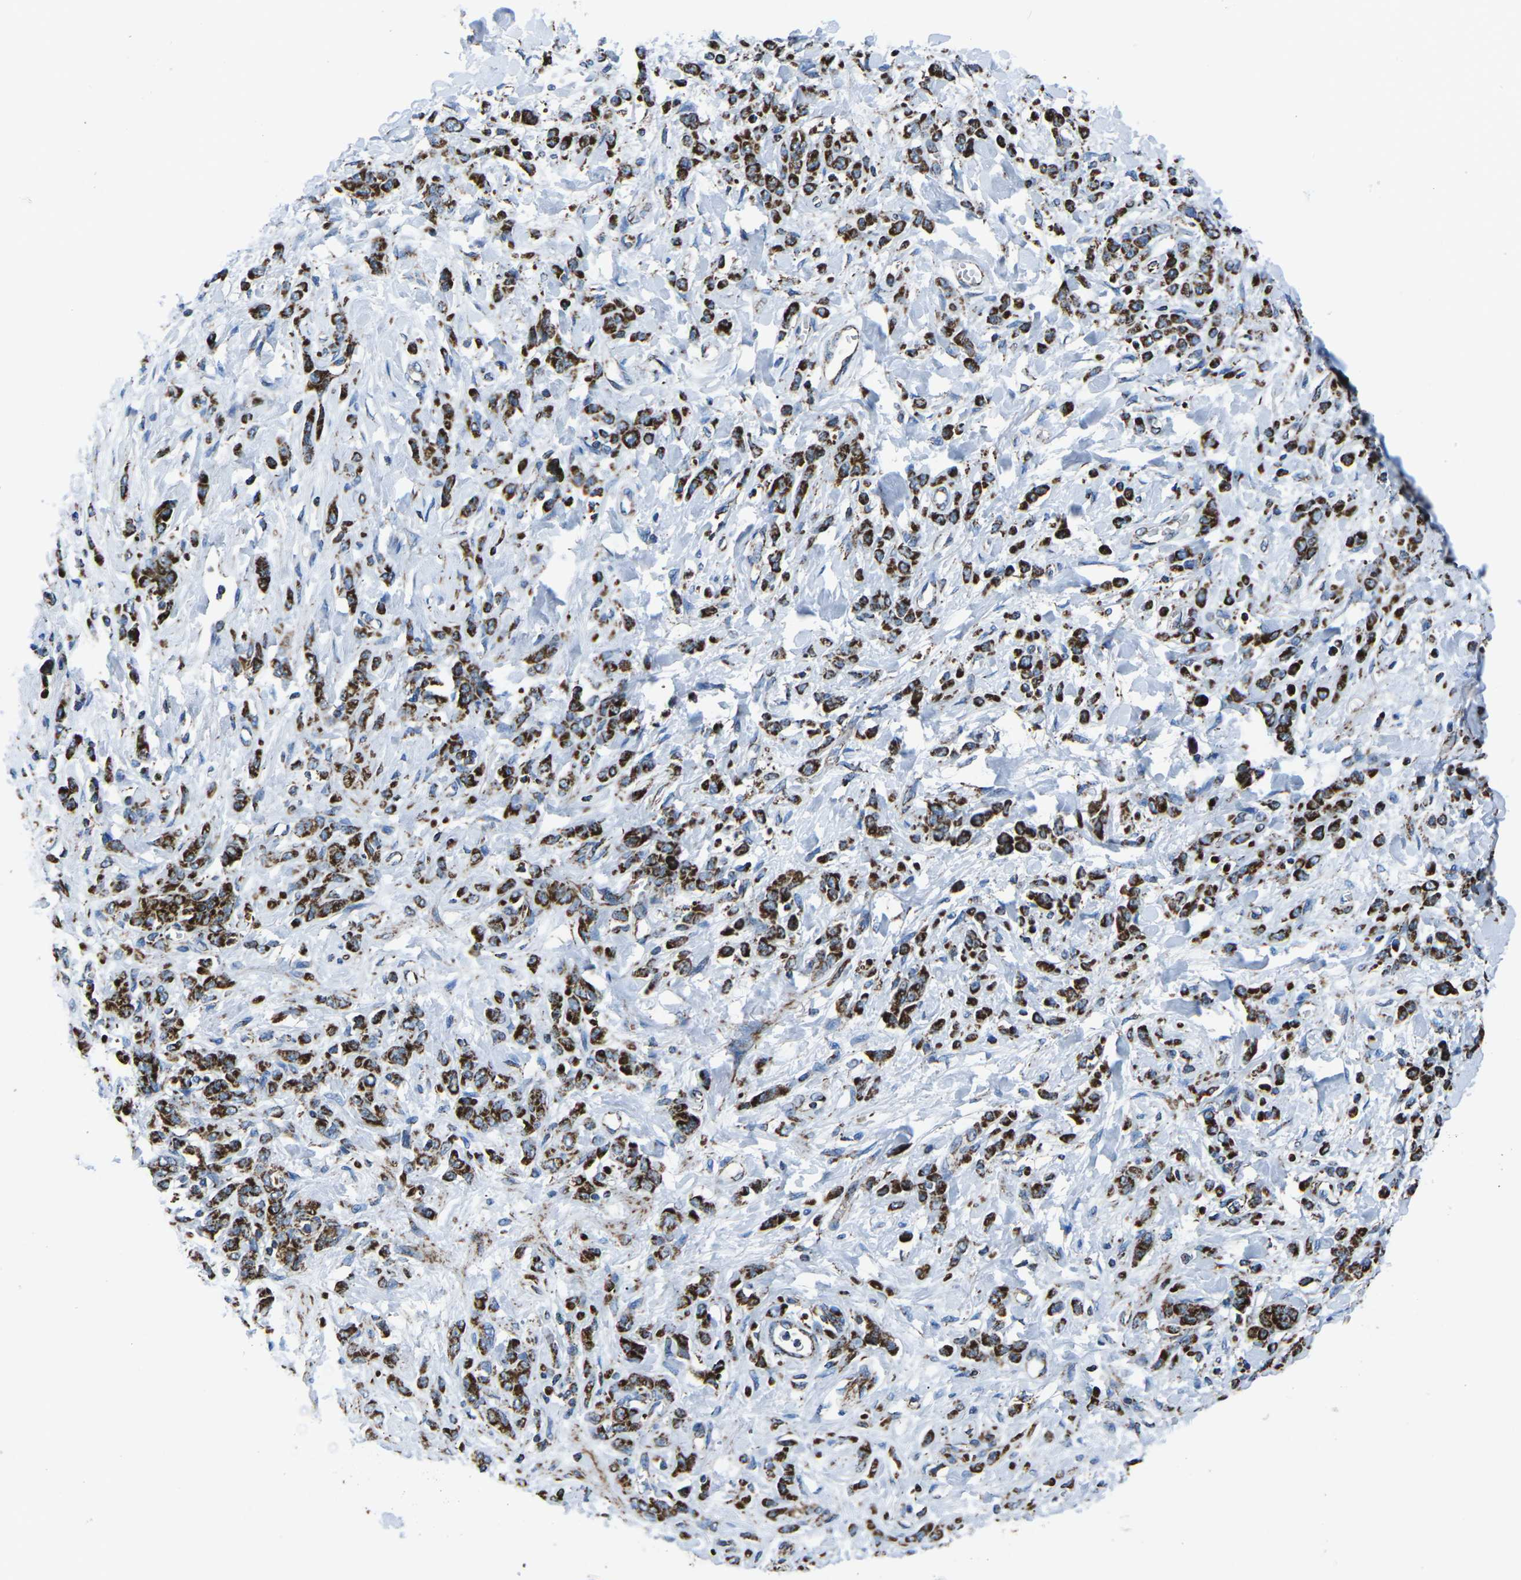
{"staining": {"intensity": "strong", "quantity": ">75%", "location": "cytoplasmic/membranous"}, "tissue": "stomach cancer", "cell_type": "Tumor cells", "image_type": "cancer", "snomed": [{"axis": "morphology", "description": "Normal tissue, NOS"}, {"axis": "morphology", "description": "Adenocarcinoma, NOS"}, {"axis": "topography", "description": "Stomach"}], "caption": "High-magnification brightfield microscopy of adenocarcinoma (stomach) stained with DAB (3,3'-diaminobenzidine) (brown) and counterstained with hematoxylin (blue). tumor cells exhibit strong cytoplasmic/membranous expression is identified in about>75% of cells. The protein is stained brown, and the nuclei are stained in blue (DAB IHC with brightfield microscopy, high magnification).", "gene": "MT-CO2", "patient": {"sex": "male", "age": 82}}